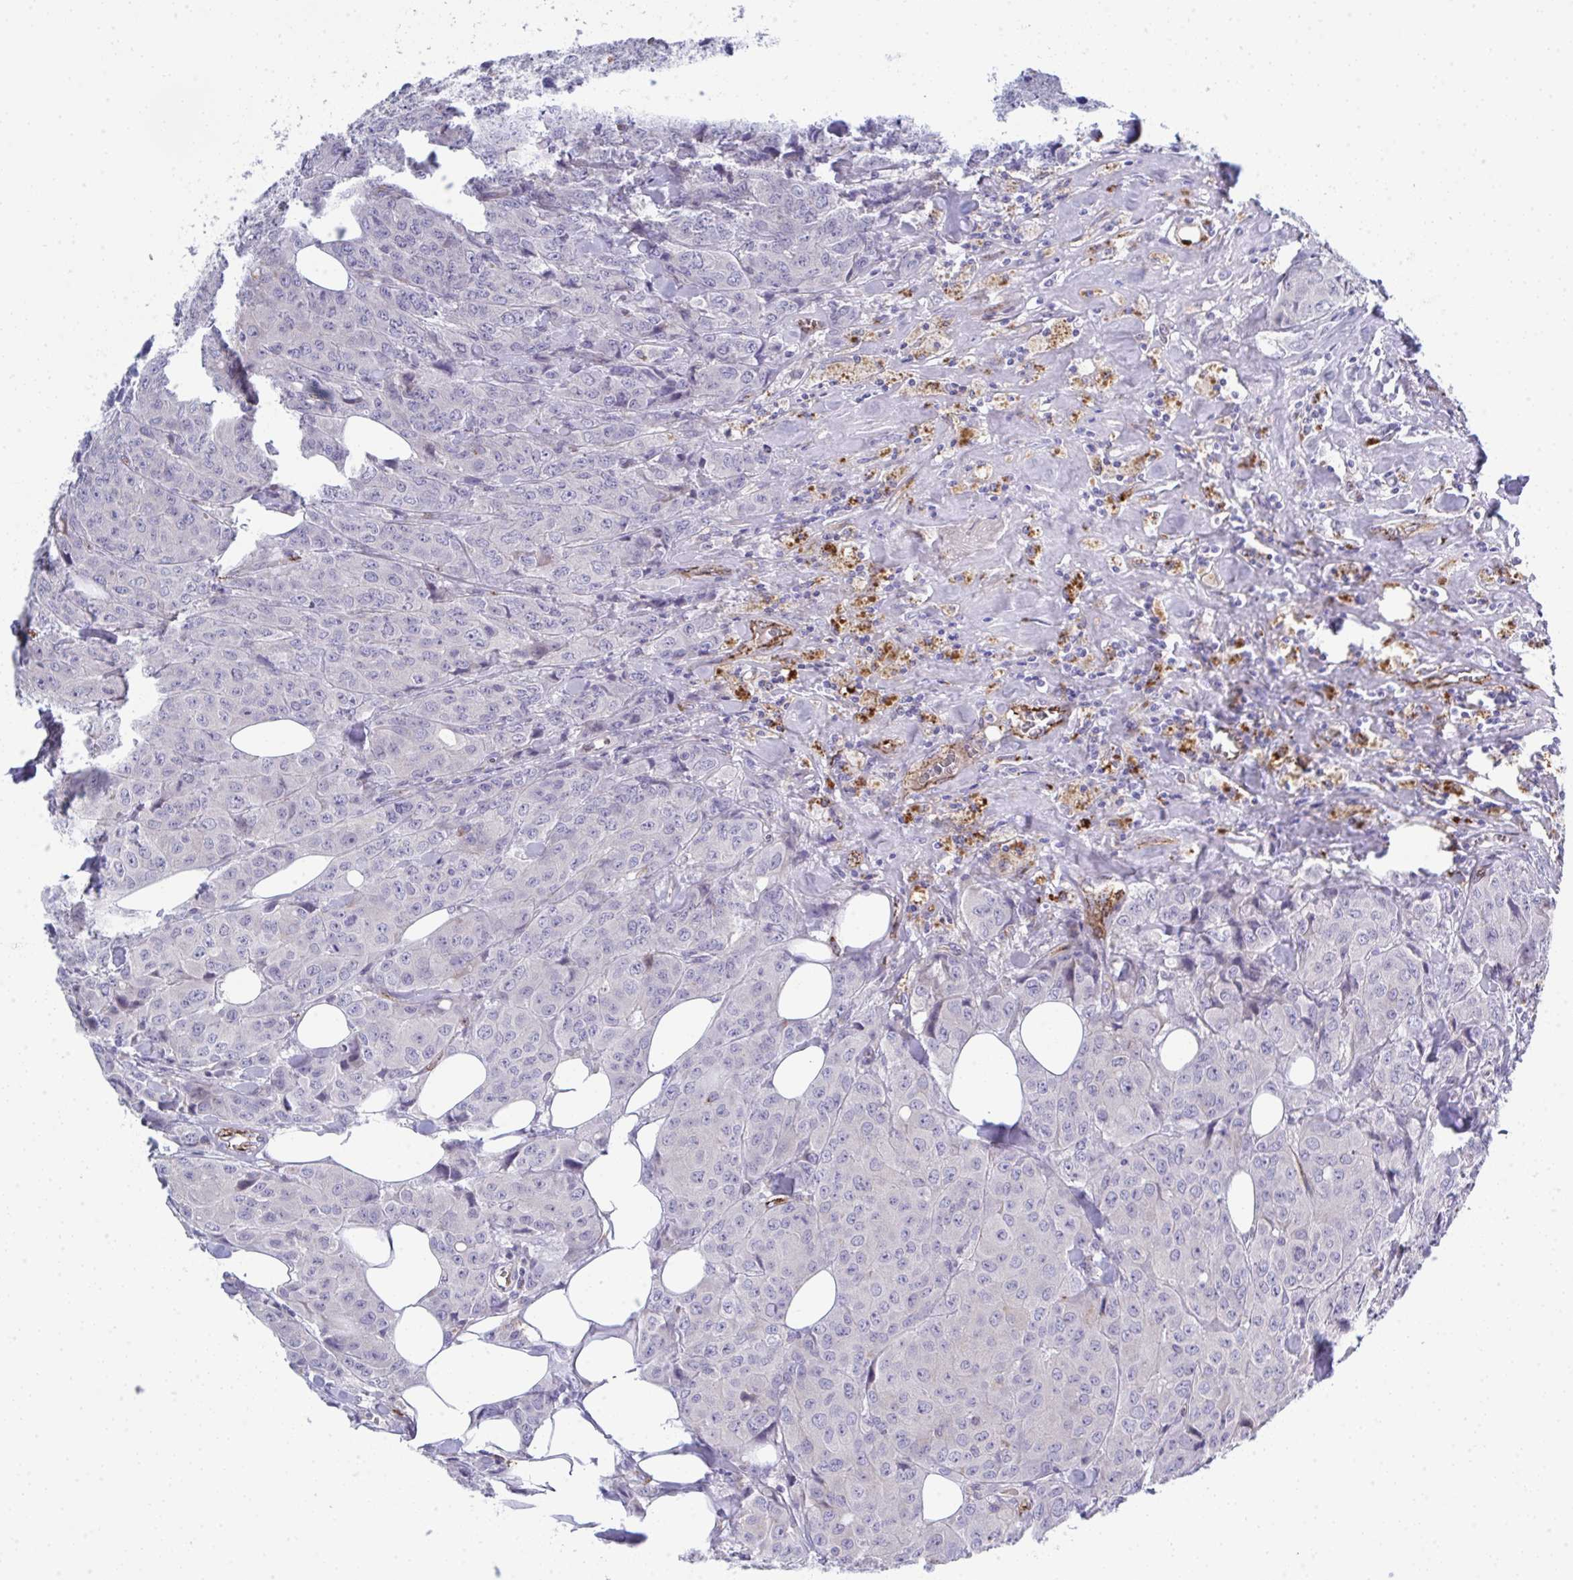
{"staining": {"intensity": "negative", "quantity": "none", "location": "none"}, "tissue": "breast cancer", "cell_type": "Tumor cells", "image_type": "cancer", "snomed": [{"axis": "morphology", "description": "Duct carcinoma"}, {"axis": "topography", "description": "Breast"}], "caption": "IHC of breast infiltrating ductal carcinoma exhibits no expression in tumor cells.", "gene": "TOR1AIP2", "patient": {"sex": "female", "age": 43}}